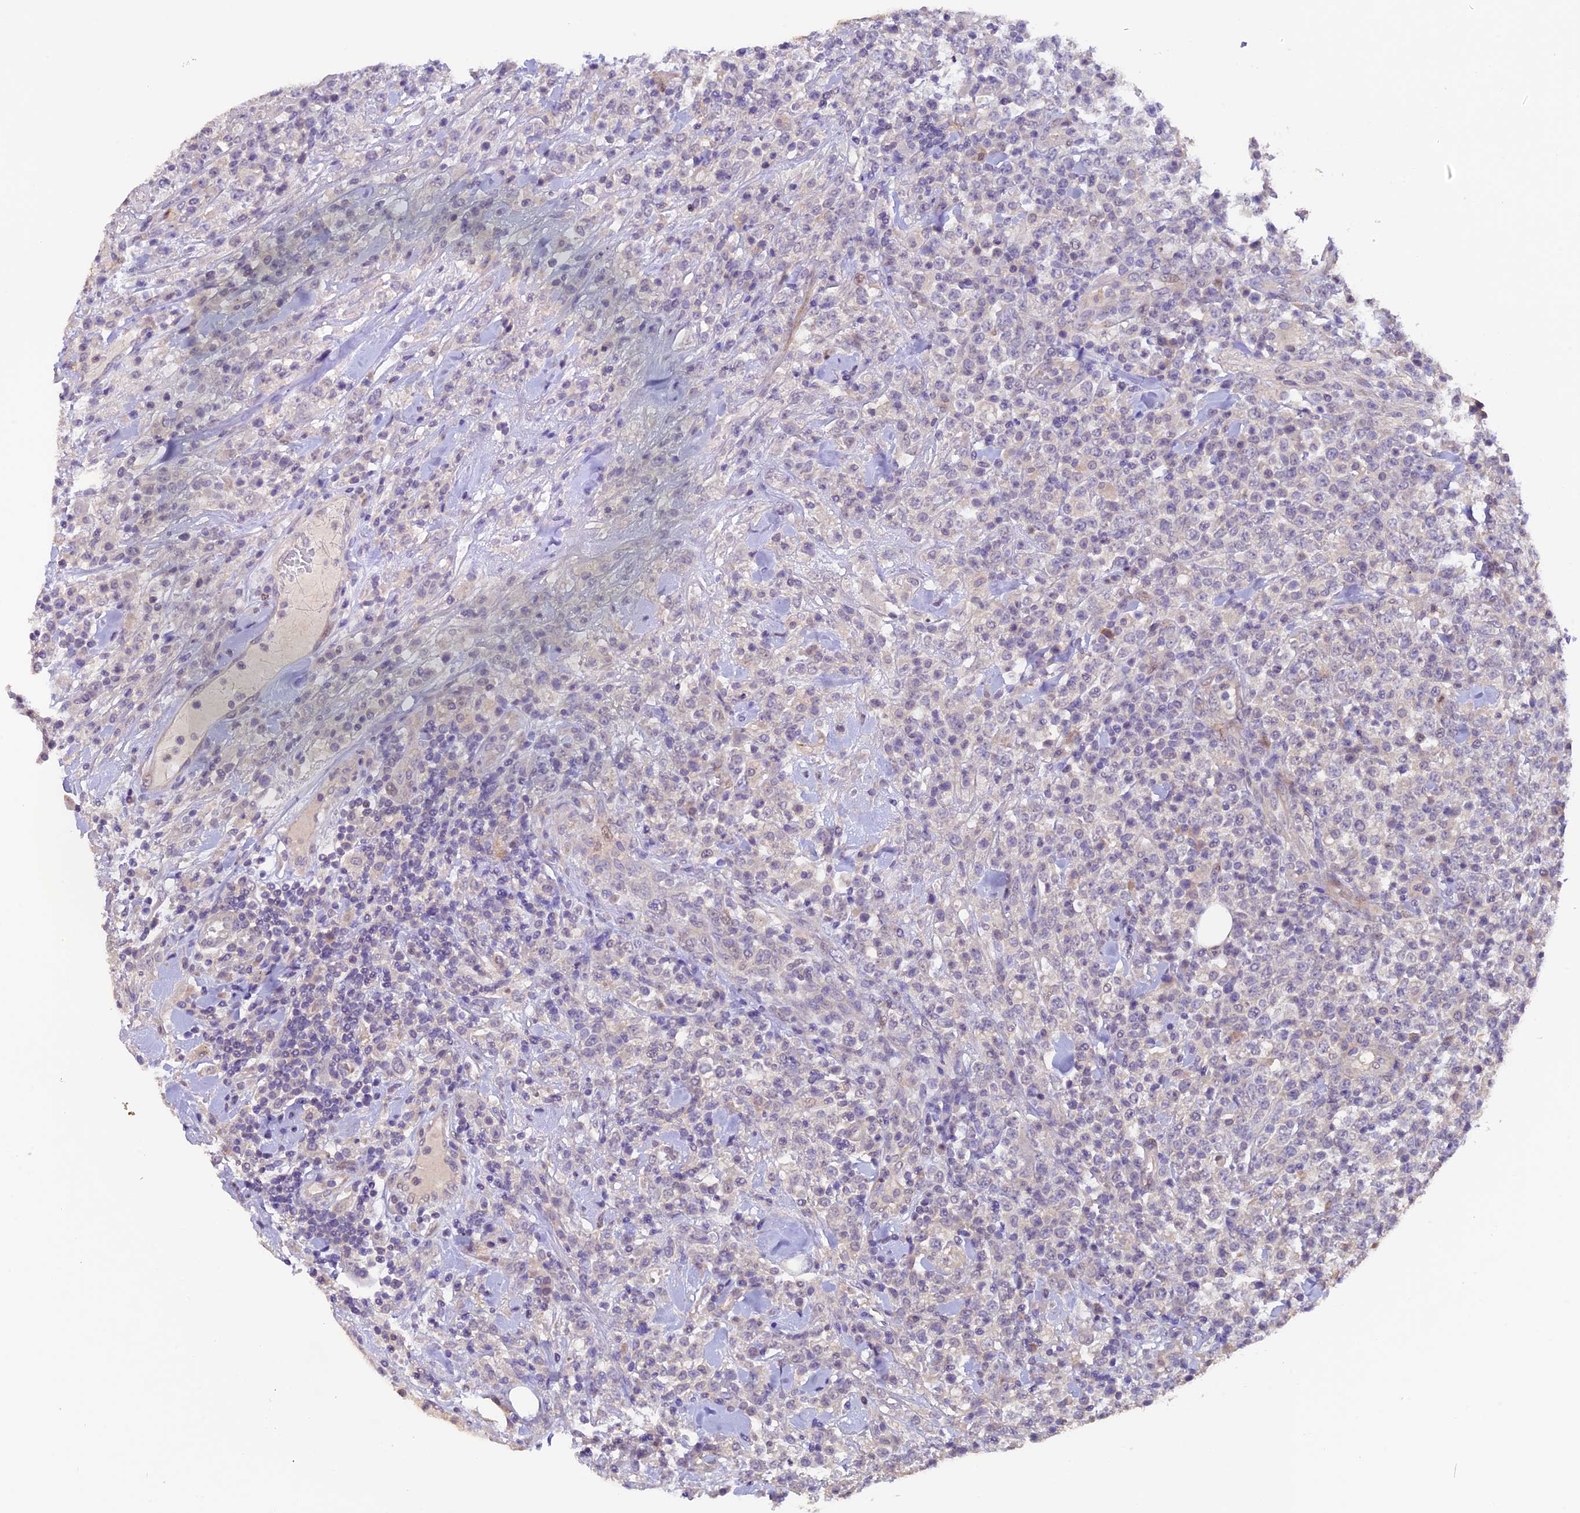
{"staining": {"intensity": "negative", "quantity": "none", "location": "none"}, "tissue": "lymphoma", "cell_type": "Tumor cells", "image_type": "cancer", "snomed": [{"axis": "morphology", "description": "Malignant lymphoma, non-Hodgkin's type, High grade"}, {"axis": "topography", "description": "Colon"}], "caption": "Lymphoma was stained to show a protein in brown. There is no significant positivity in tumor cells. (DAB immunohistochemistry visualized using brightfield microscopy, high magnification).", "gene": "NCK2", "patient": {"sex": "female", "age": 53}}